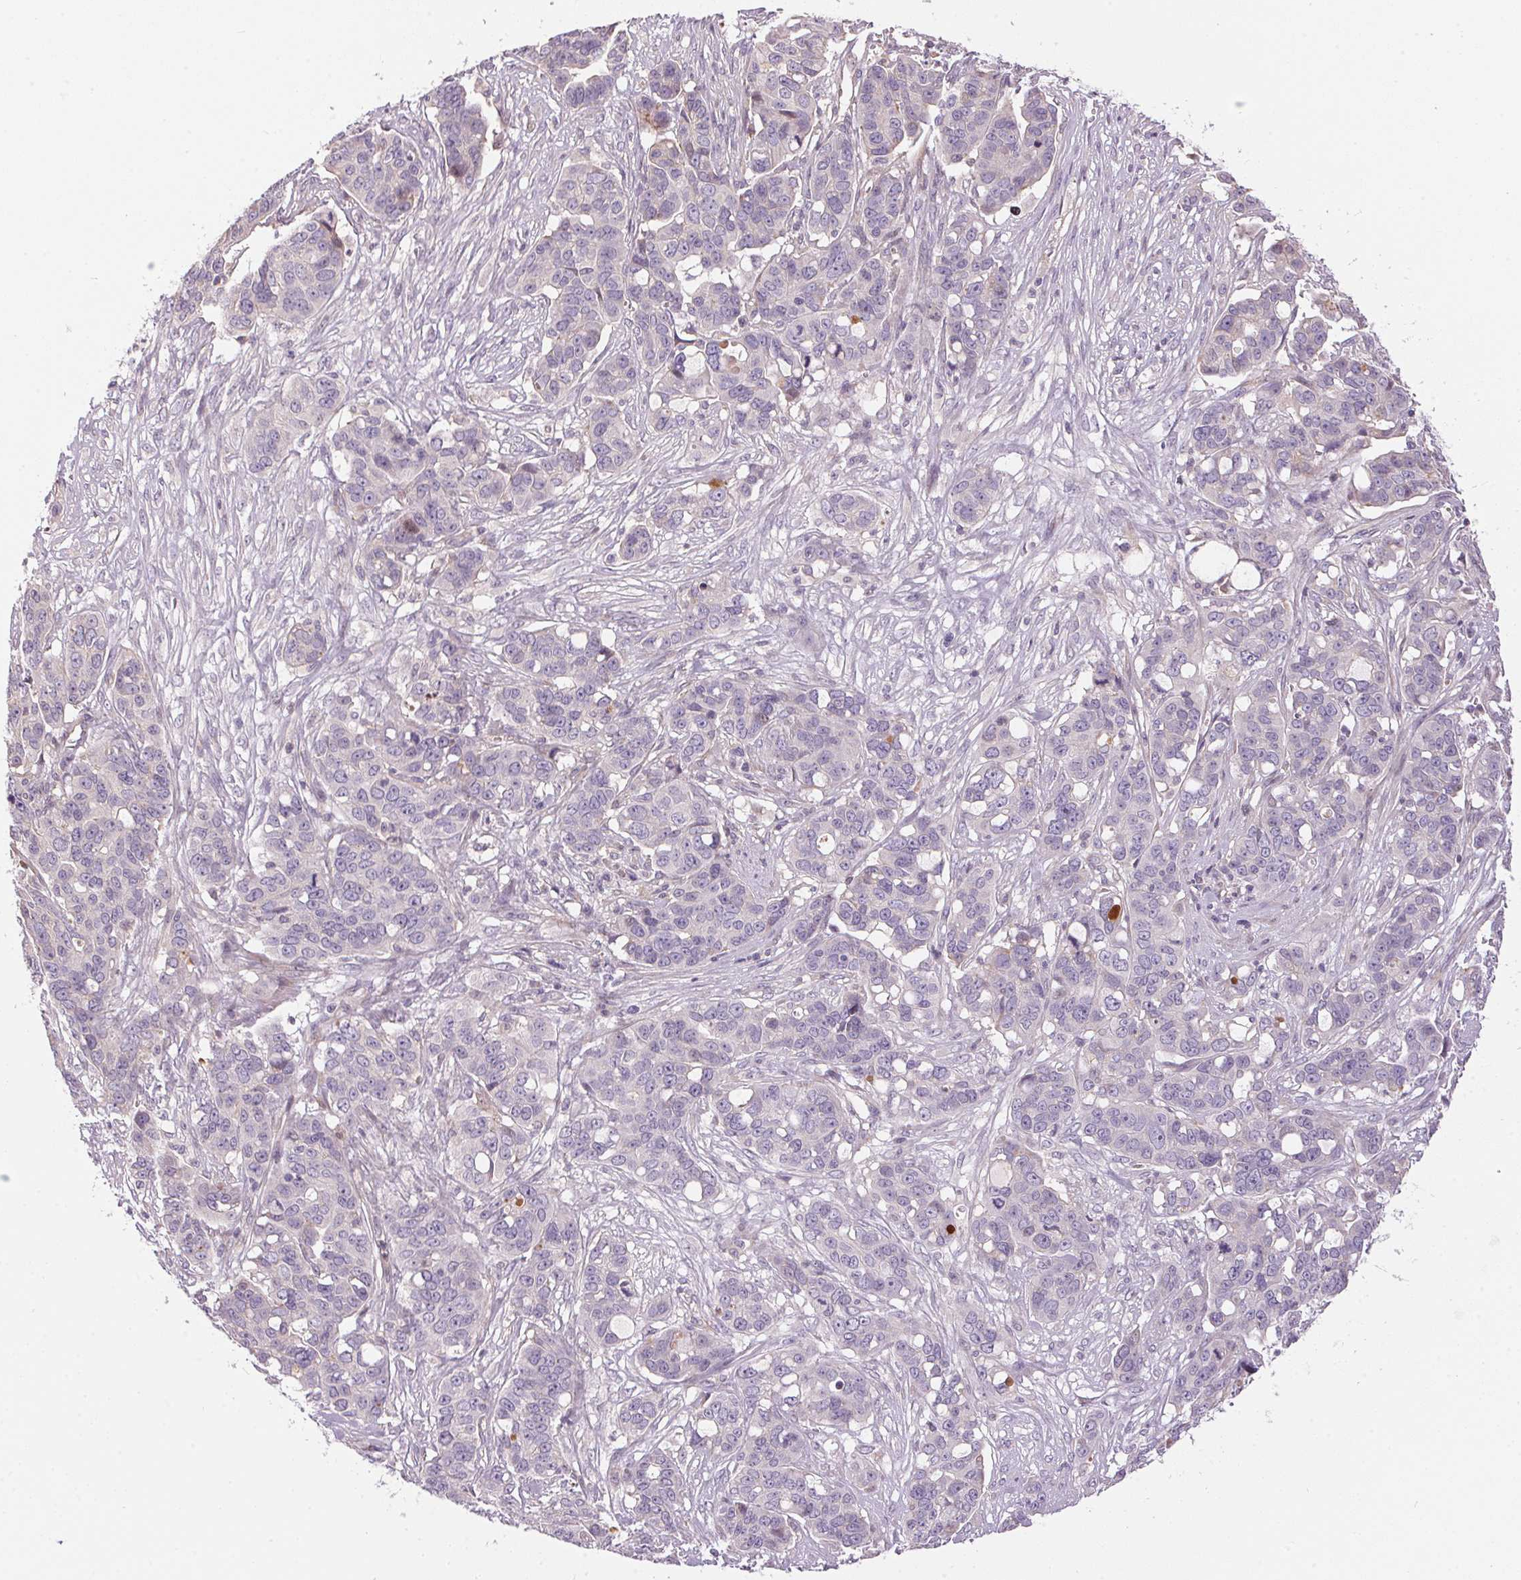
{"staining": {"intensity": "negative", "quantity": "none", "location": "none"}, "tissue": "ovarian cancer", "cell_type": "Tumor cells", "image_type": "cancer", "snomed": [{"axis": "morphology", "description": "Carcinoma, endometroid"}, {"axis": "topography", "description": "Ovary"}], "caption": "Endometroid carcinoma (ovarian) was stained to show a protein in brown. There is no significant staining in tumor cells.", "gene": "UNC13B", "patient": {"sex": "female", "age": 78}}